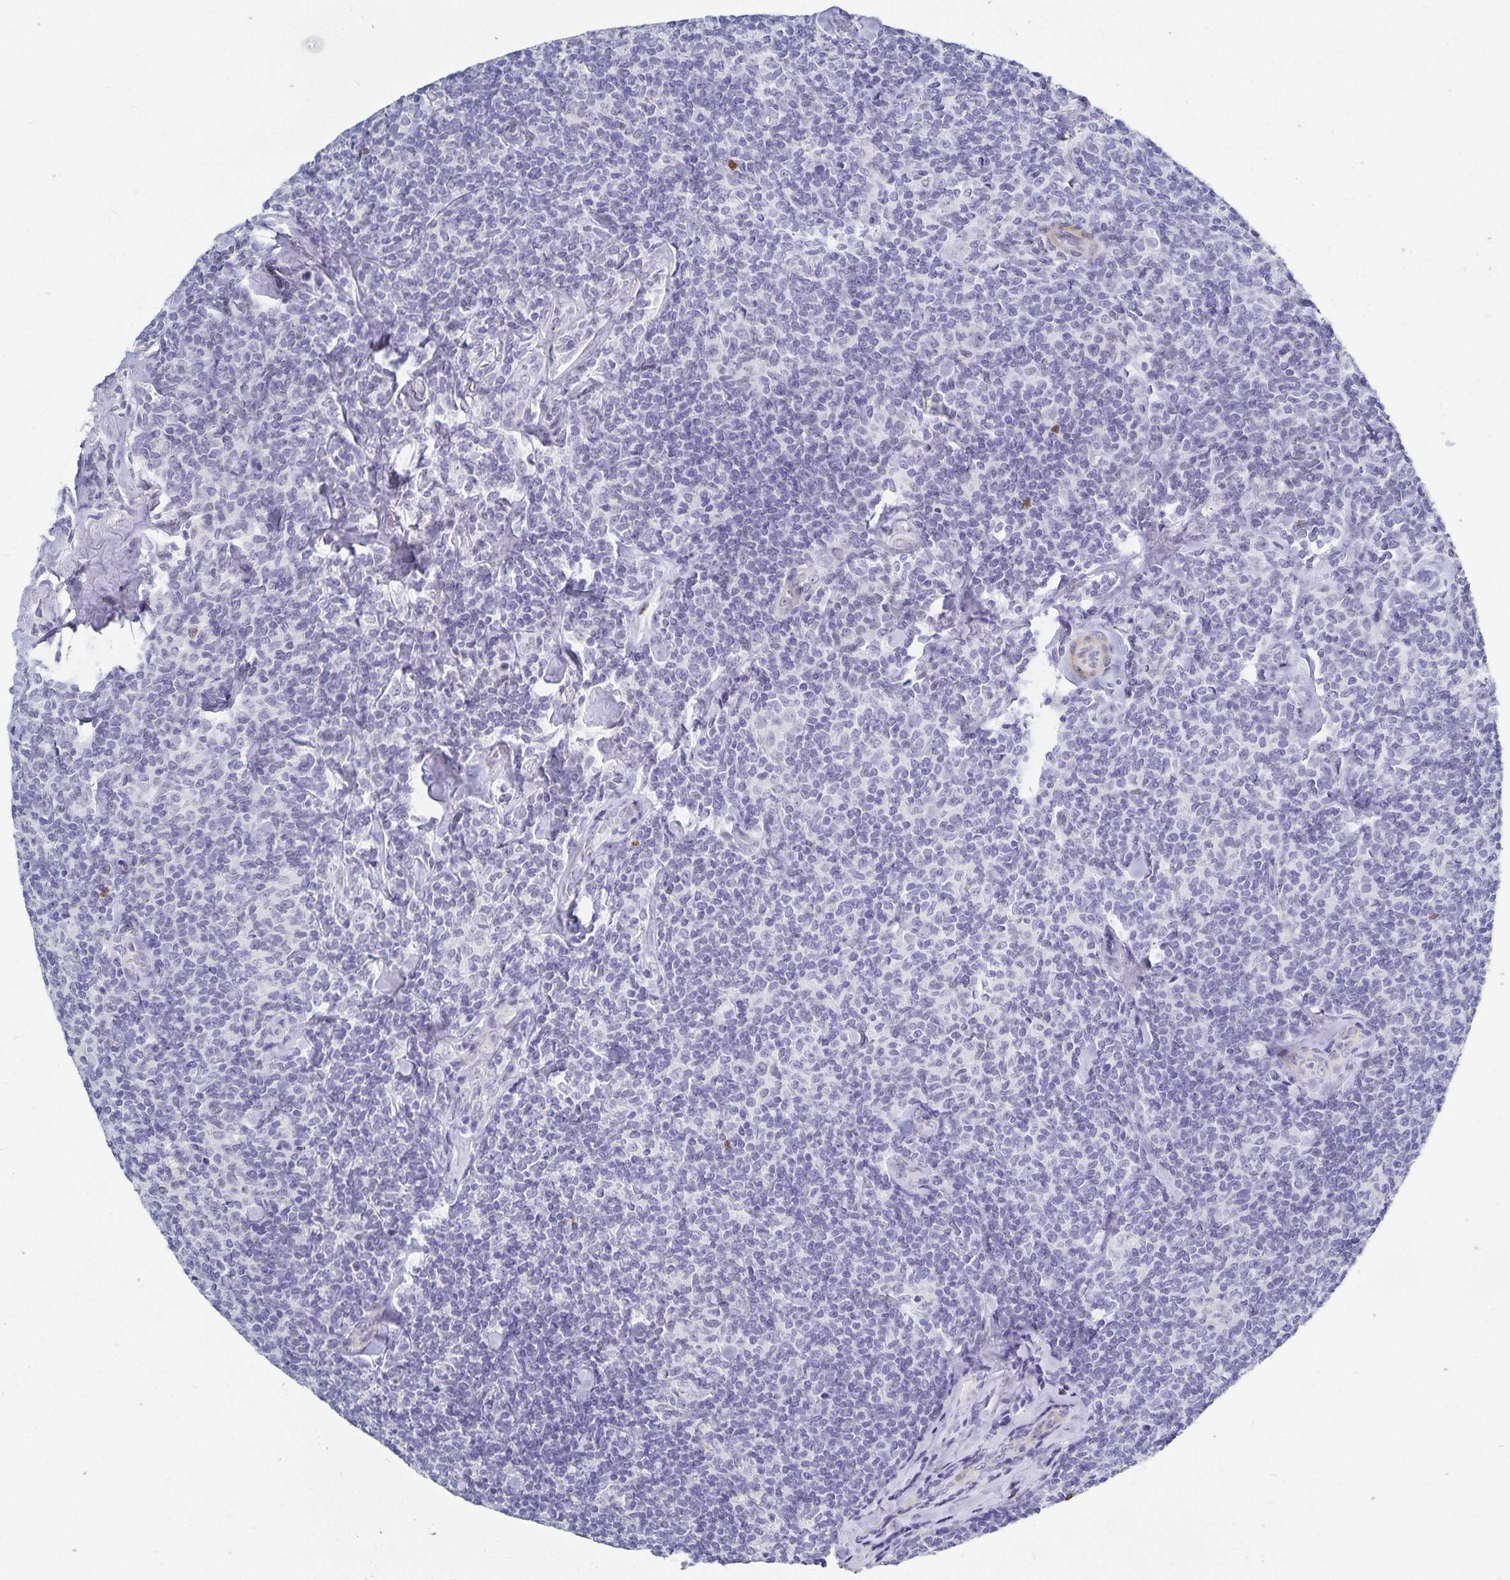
{"staining": {"intensity": "negative", "quantity": "none", "location": "none"}, "tissue": "lymphoma", "cell_type": "Tumor cells", "image_type": "cancer", "snomed": [{"axis": "morphology", "description": "Malignant lymphoma, non-Hodgkin's type, Low grade"}, {"axis": "topography", "description": "Lymph node"}], "caption": "The histopathology image reveals no significant staining in tumor cells of lymphoma. (DAB IHC with hematoxylin counter stain).", "gene": "HMGB3", "patient": {"sex": "female", "age": 56}}